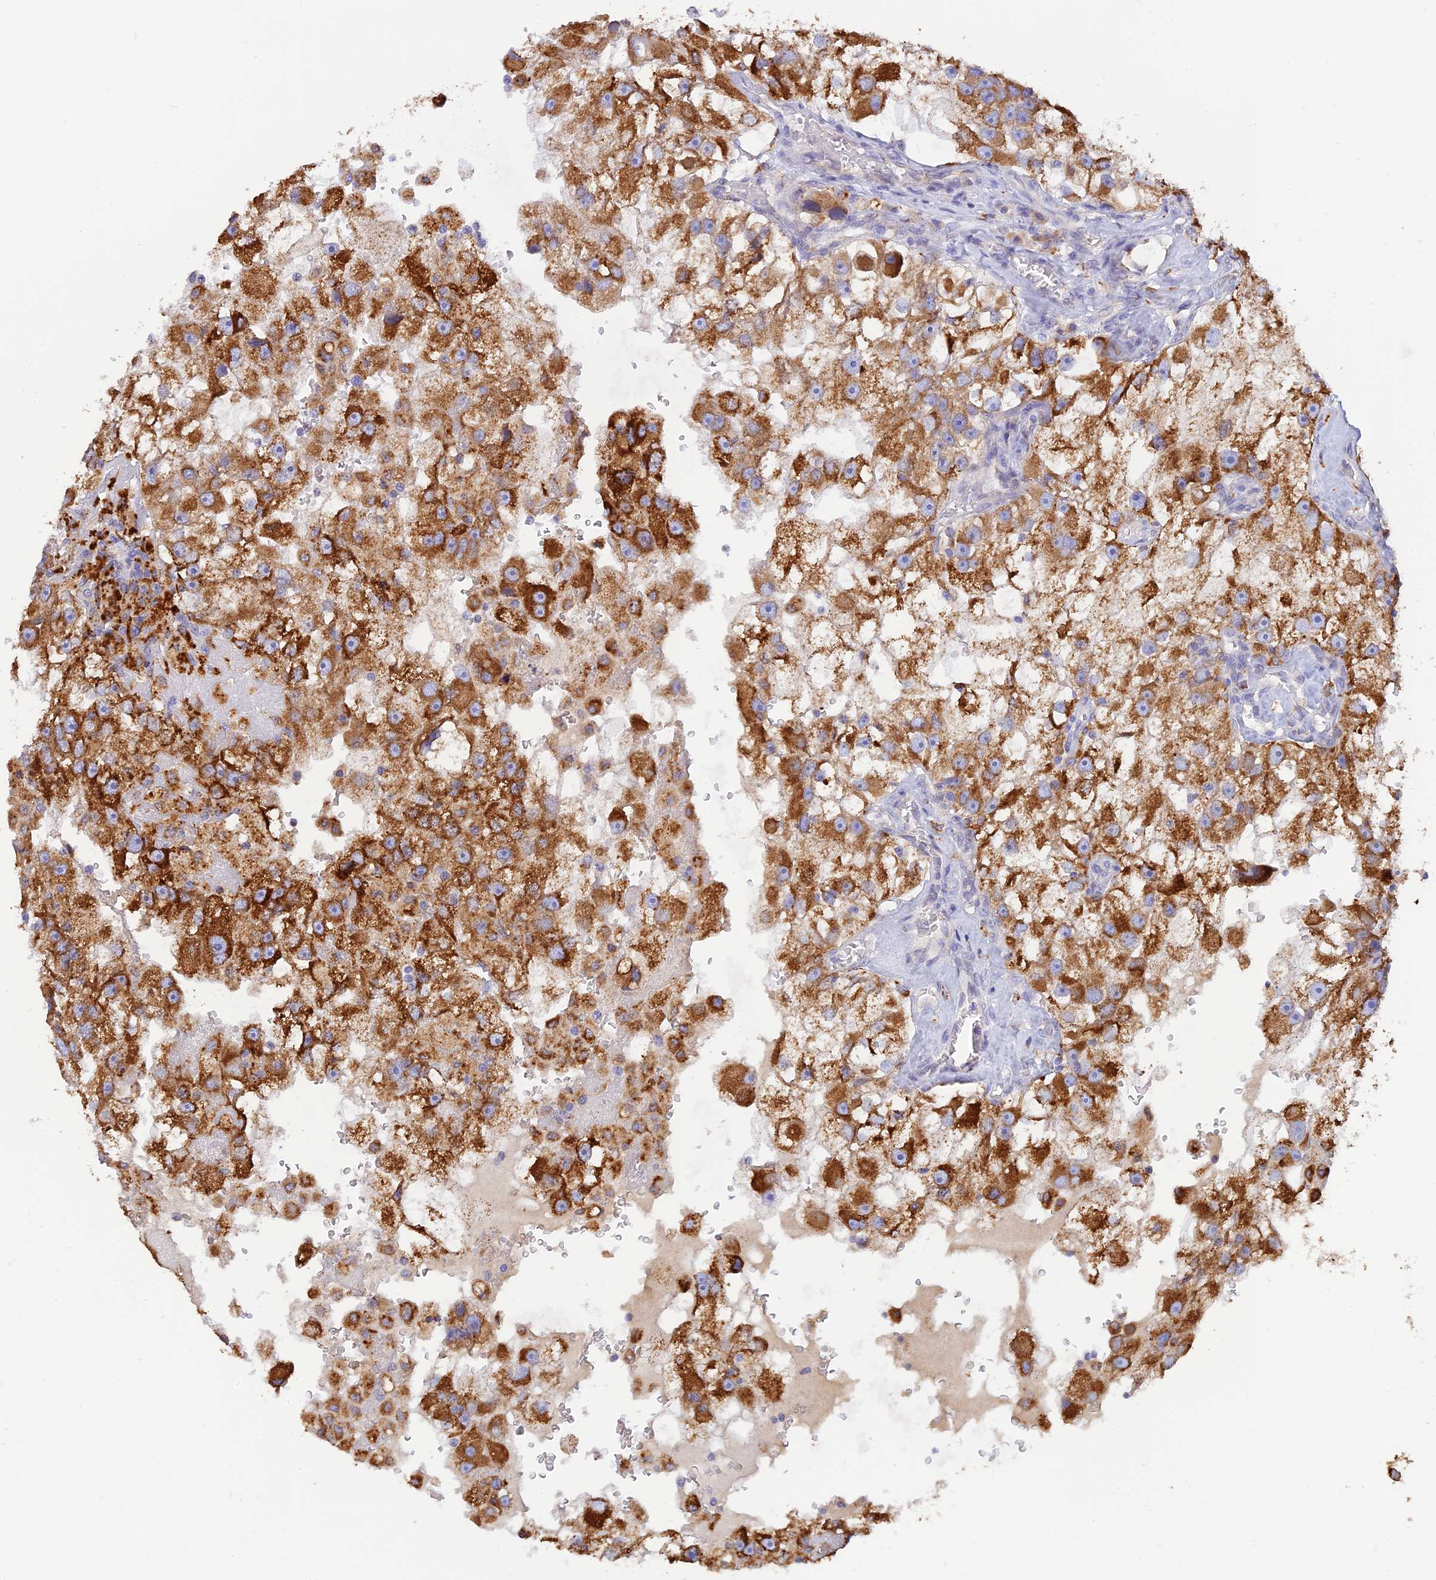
{"staining": {"intensity": "strong", "quantity": ">75%", "location": "cytoplasmic/membranous"}, "tissue": "renal cancer", "cell_type": "Tumor cells", "image_type": "cancer", "snomed": [{"axis": "morphology", "description": "Adenocarcinoma, NOS"}, {"axis": "topography", "description": "Kidney"}], "caption": "Protein staining of renal cancer tissue shows strong cytoplasmic/membranous positivity in about >75% of tumor cells. (brown staining indicates protein expression, while blue staining denotes nuclei).", "gene": "VKORC1", "patient": {"sex": "male", "age": 63}}